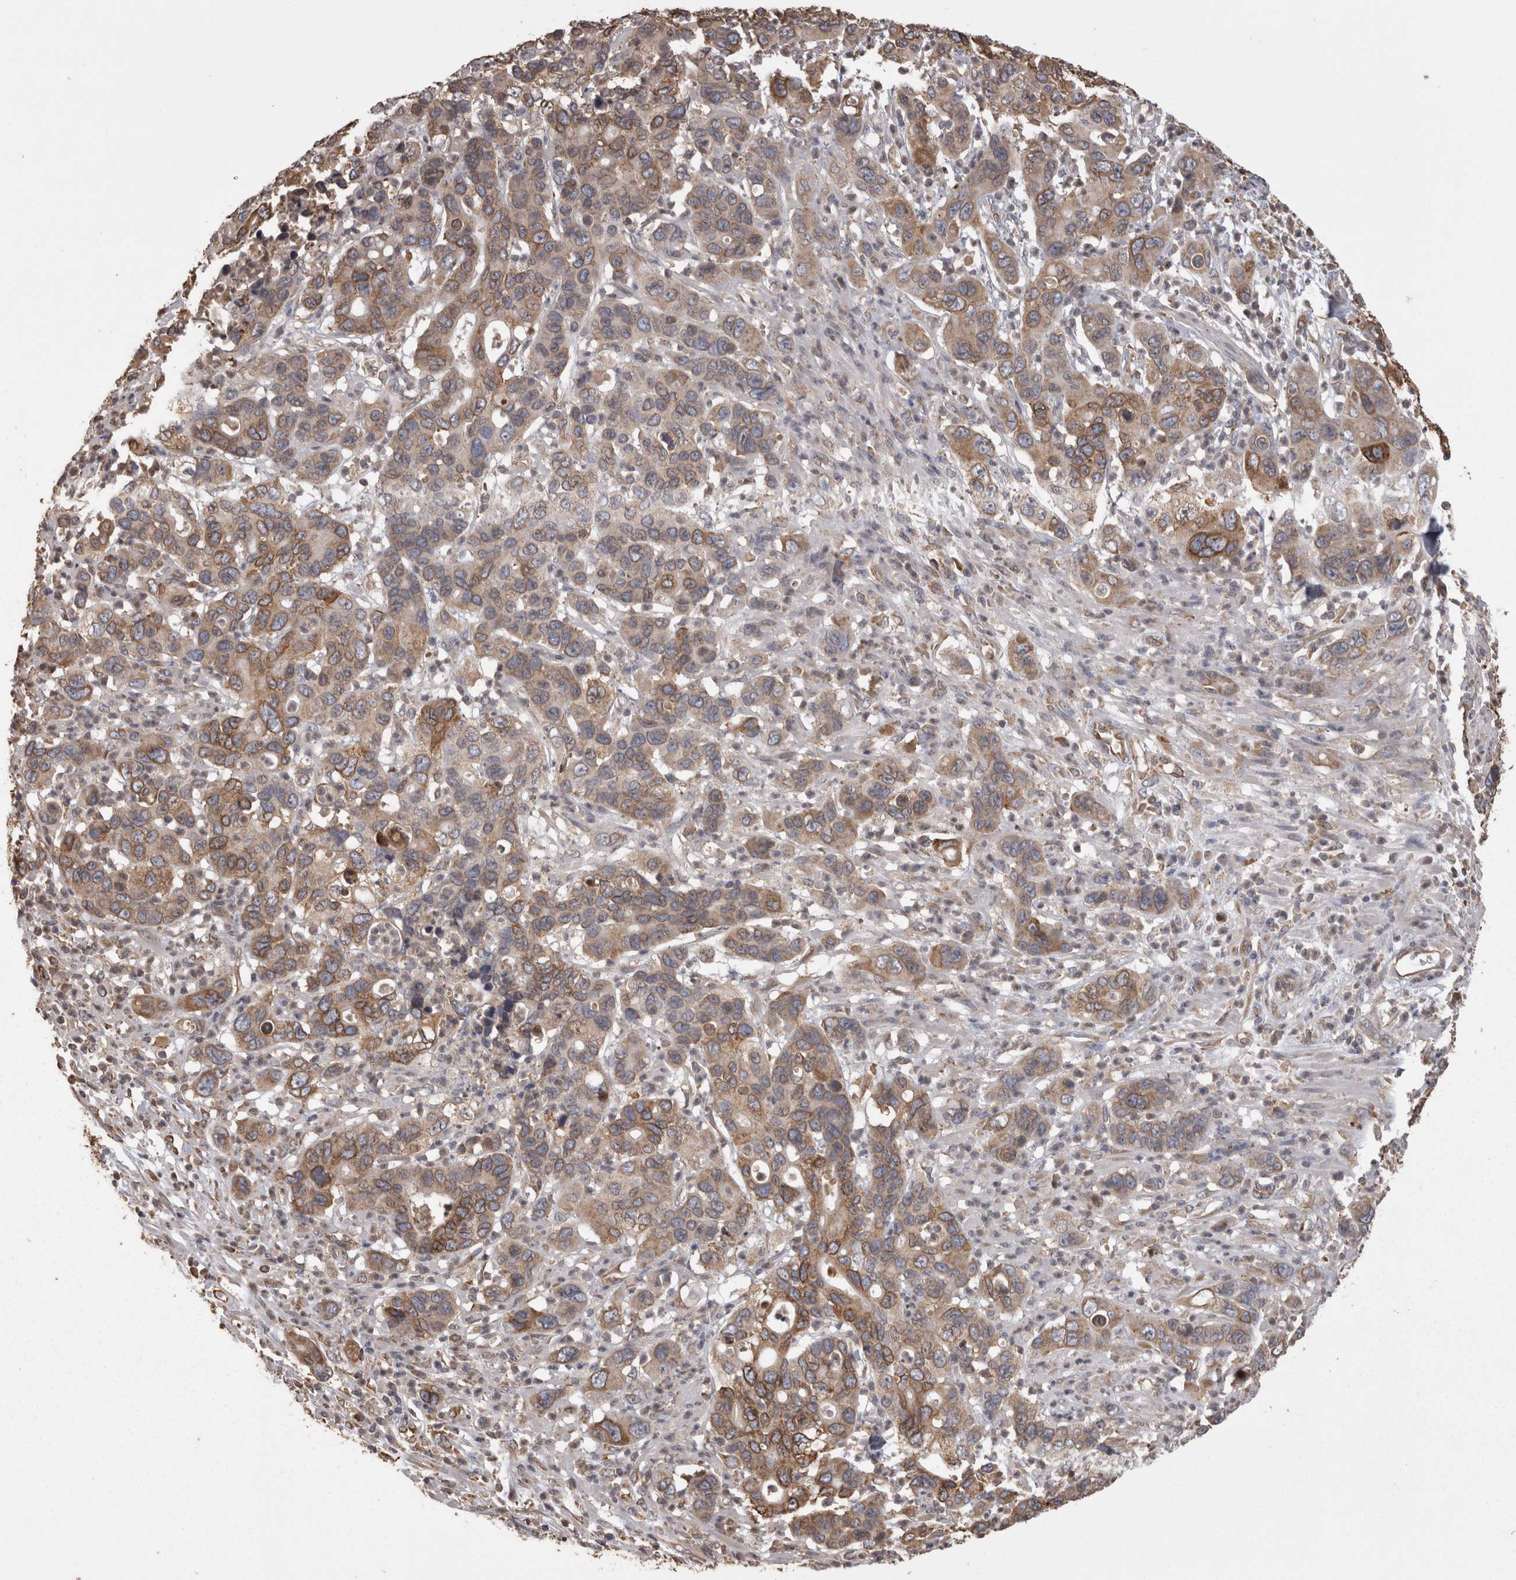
{"staining": {"intensity": "strong", "quantity": ">75%", "location": "cytoplasmic/membranous"}, "tissue": "pancreatic cancer", "cell_type": "Tumor cells", "image_type": "cancer", "snomed": [{"axis": "morphology", "description": "Adenocarcinoma, NOS"}, {"axis": "topography", "description": "Pancreas"}], "caption": "Immunohistochemical staining of pancreatic adenocarcinoma shows strong cytoplasmic/membranous protein positivity in about >75% of tumor cells.", "gene": "PON2", "patient": {"sex": "female", "age": 71}}